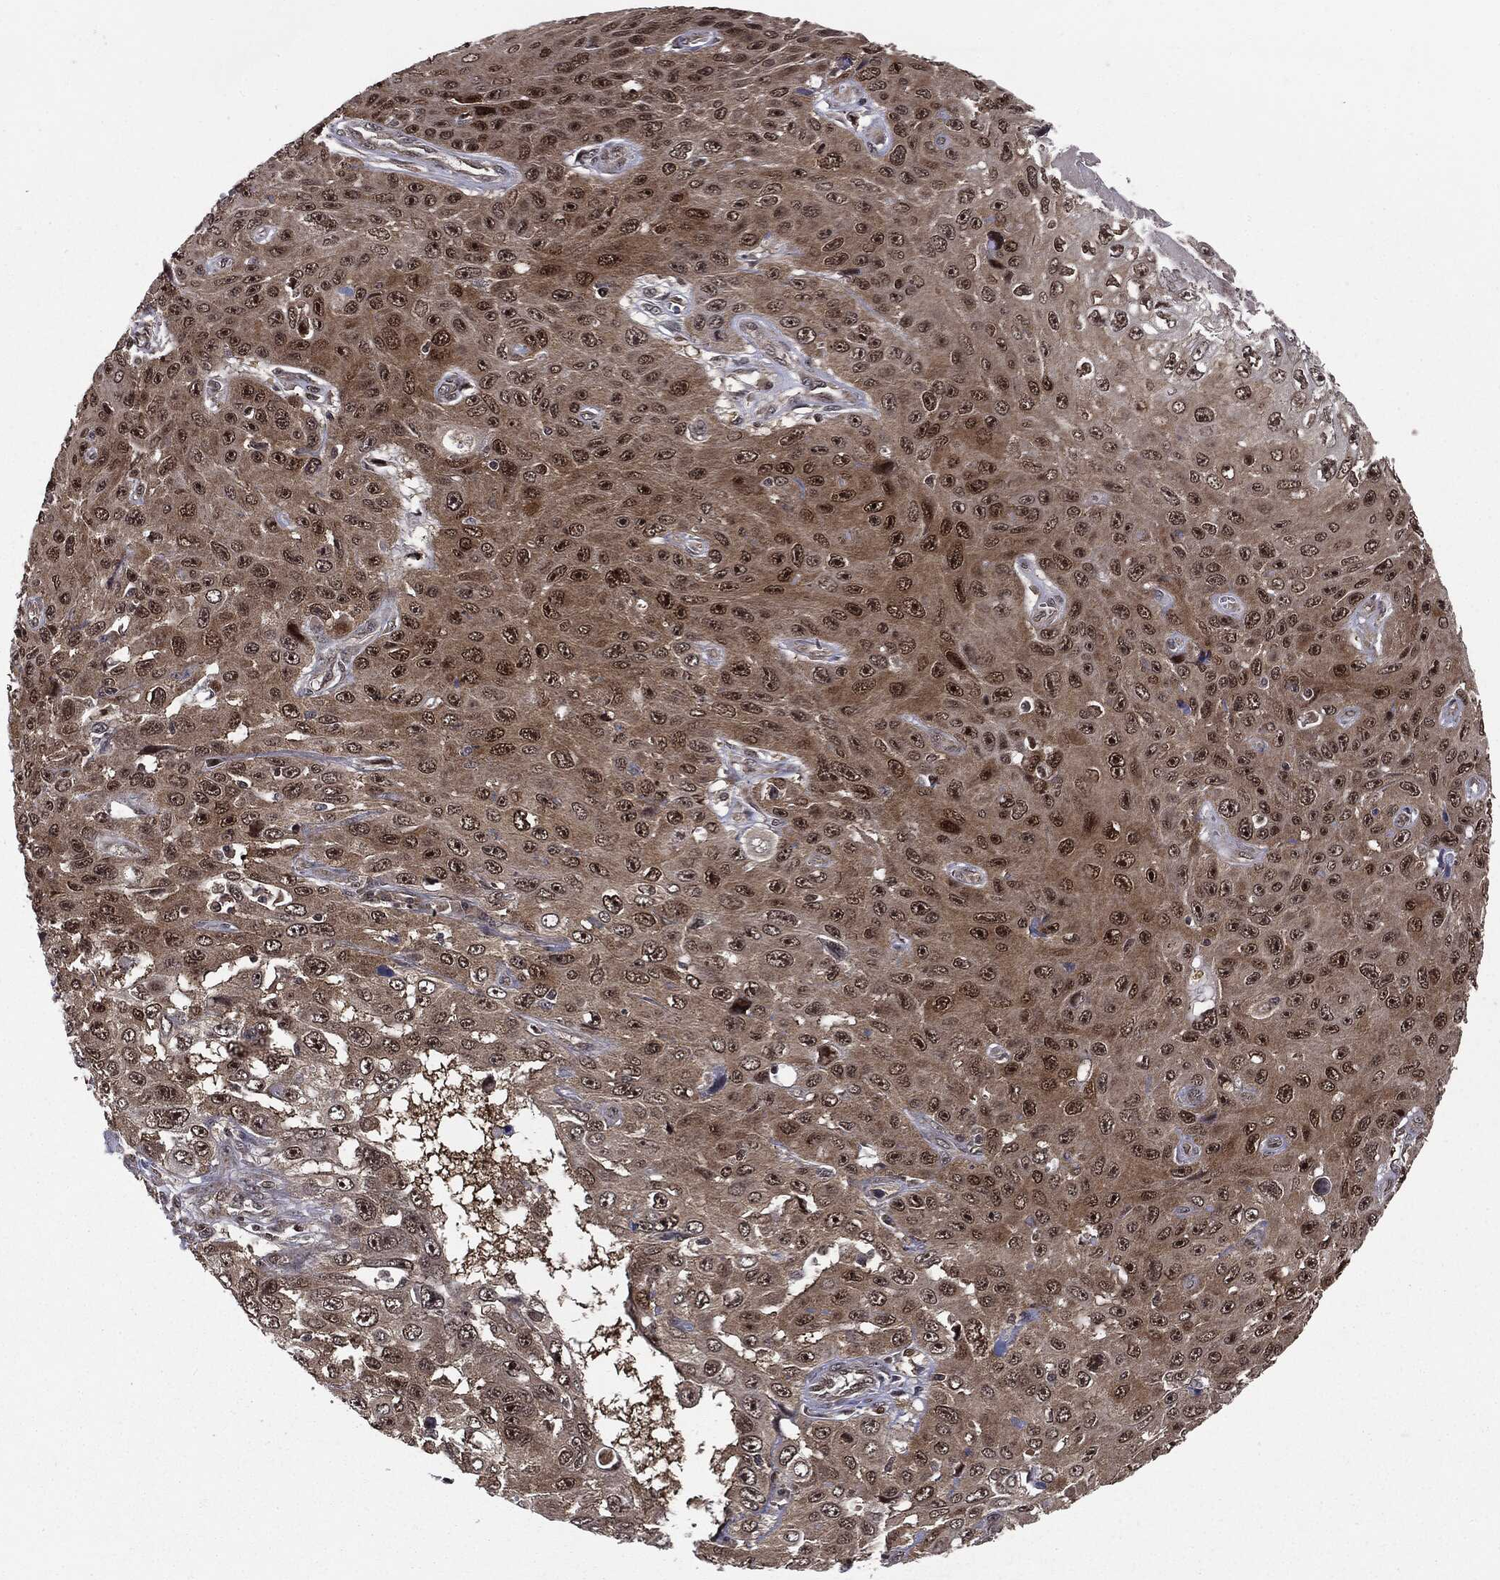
{"staining": {"intensity": "moderate", "quantity": ">75%", "location": "nuclear"}, "tissue": "skin cancer", "cell_type": "Tumor cells", "image_type": "cancer", "snomed": [{"axis": "morphology", "description": "Squamous cell carcinoma, NOS"}, {"axis": "topography", "description": "Skin"}], "caption": "This micrograph exhibits skin squamous cell carcinoma stained with immunohistochemistry to label a protein in brown. The nuclear of tumor cells show moderate positivity for the protein. Nuclei are counter-stained blue.", "gene": "PTPA", "patient": {"sex": "male", "age": 82}}